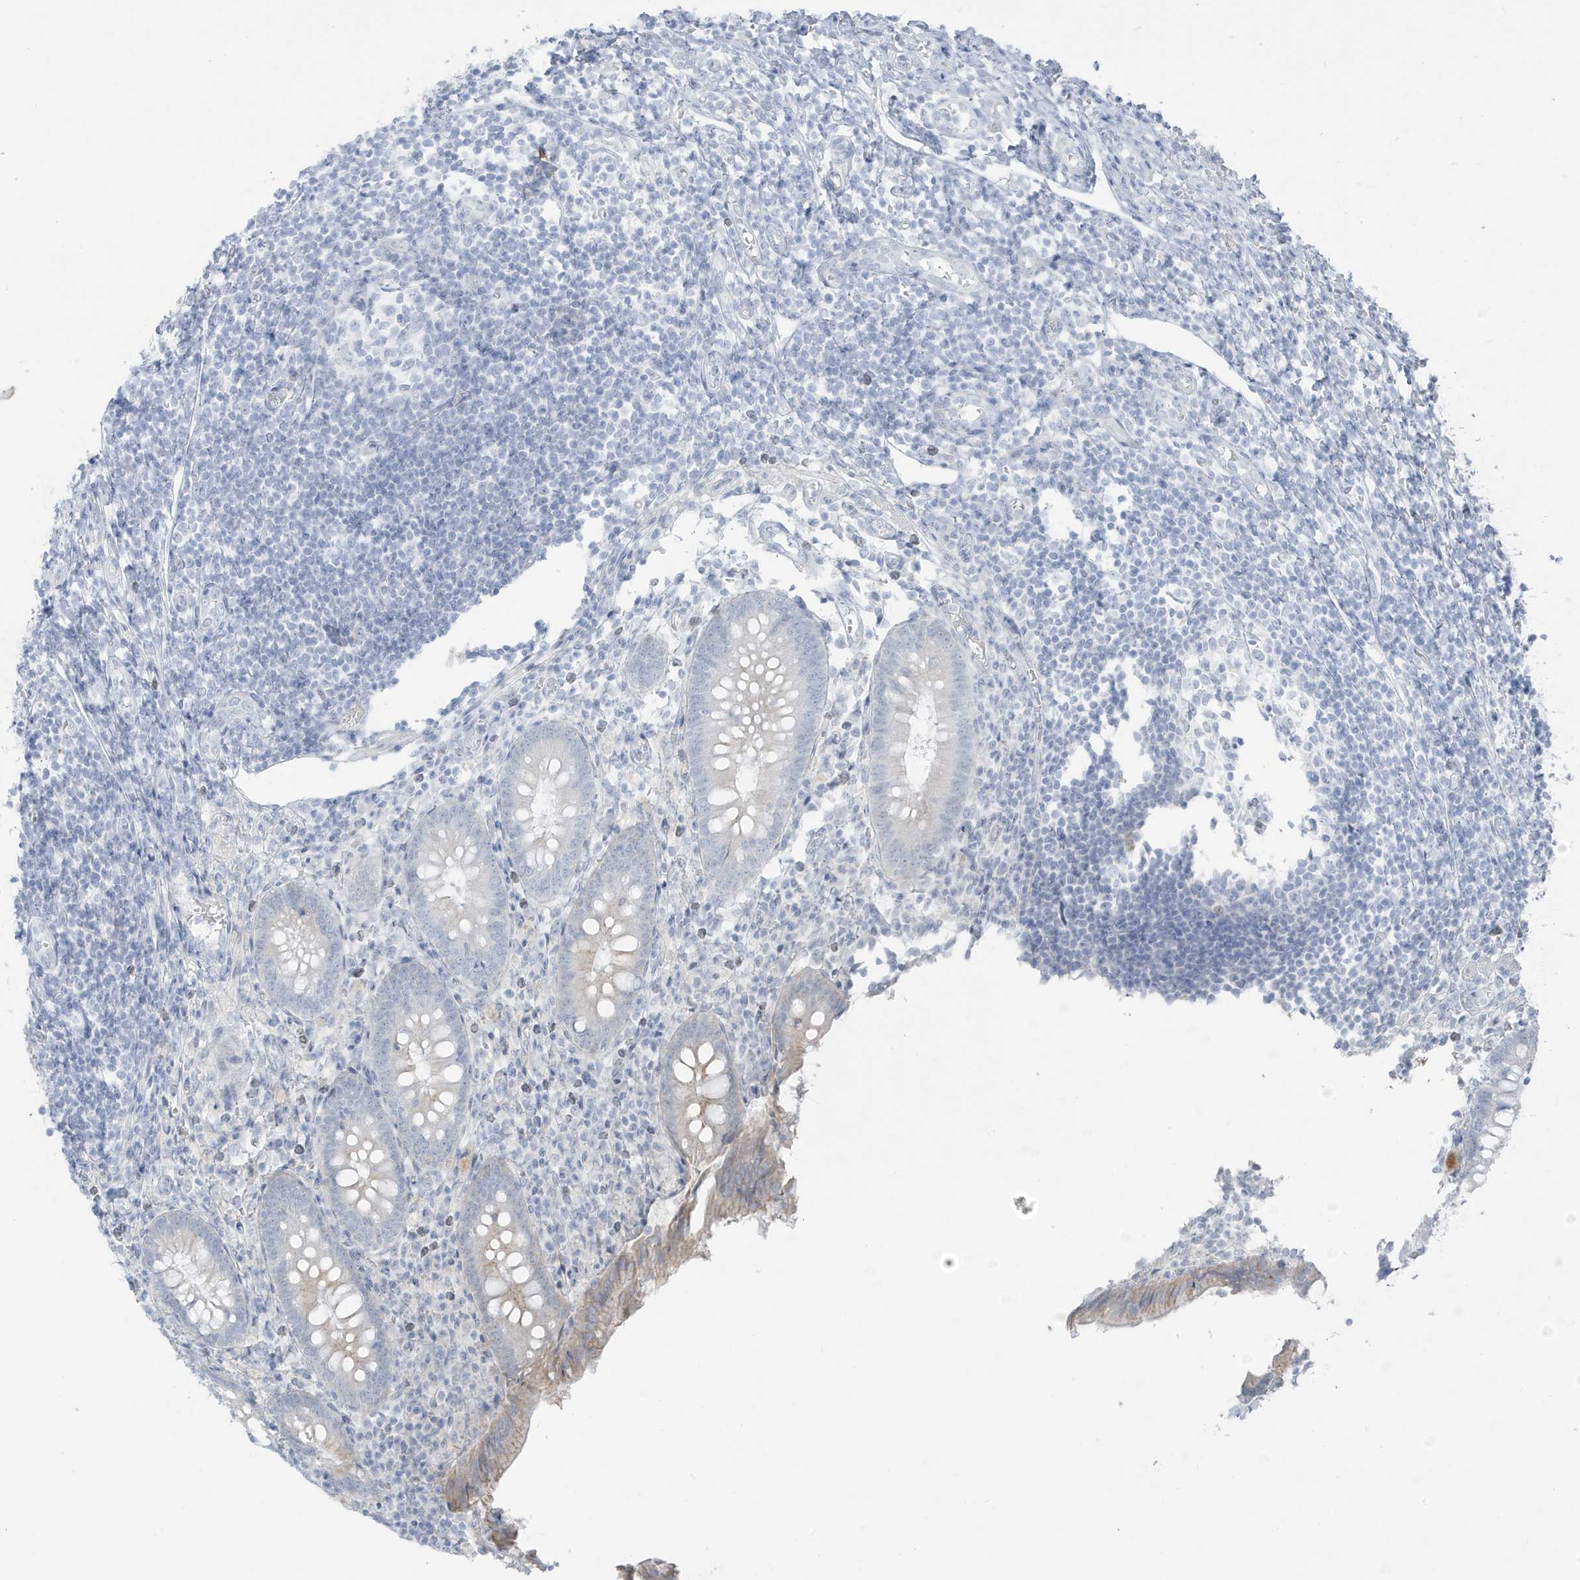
{"staining": {"intensity": "weak", "quantity": "<25%", "location": "cytoplasmic/membranous"}, "tissue": "appendix", "cell_type": "Glandular cells", "image_type": "normal", "snomed": [{"axis": "morphology", "description": "Normal tissue, NOS"}, {"axis": "topography", "description": "Appendix"}], "caption": "High magnification brightfield microscopy of normal appendix stained with DAB (3,3'-diaminobenzidine) (brown) and counterstained with hematoxylin (blue): glandular cells show no significant positivity. (Brightfield microscopy of DAB IHC at high magnification).", "gene": "ZFP64", "patient": {"sex": "female", "age": 17}}